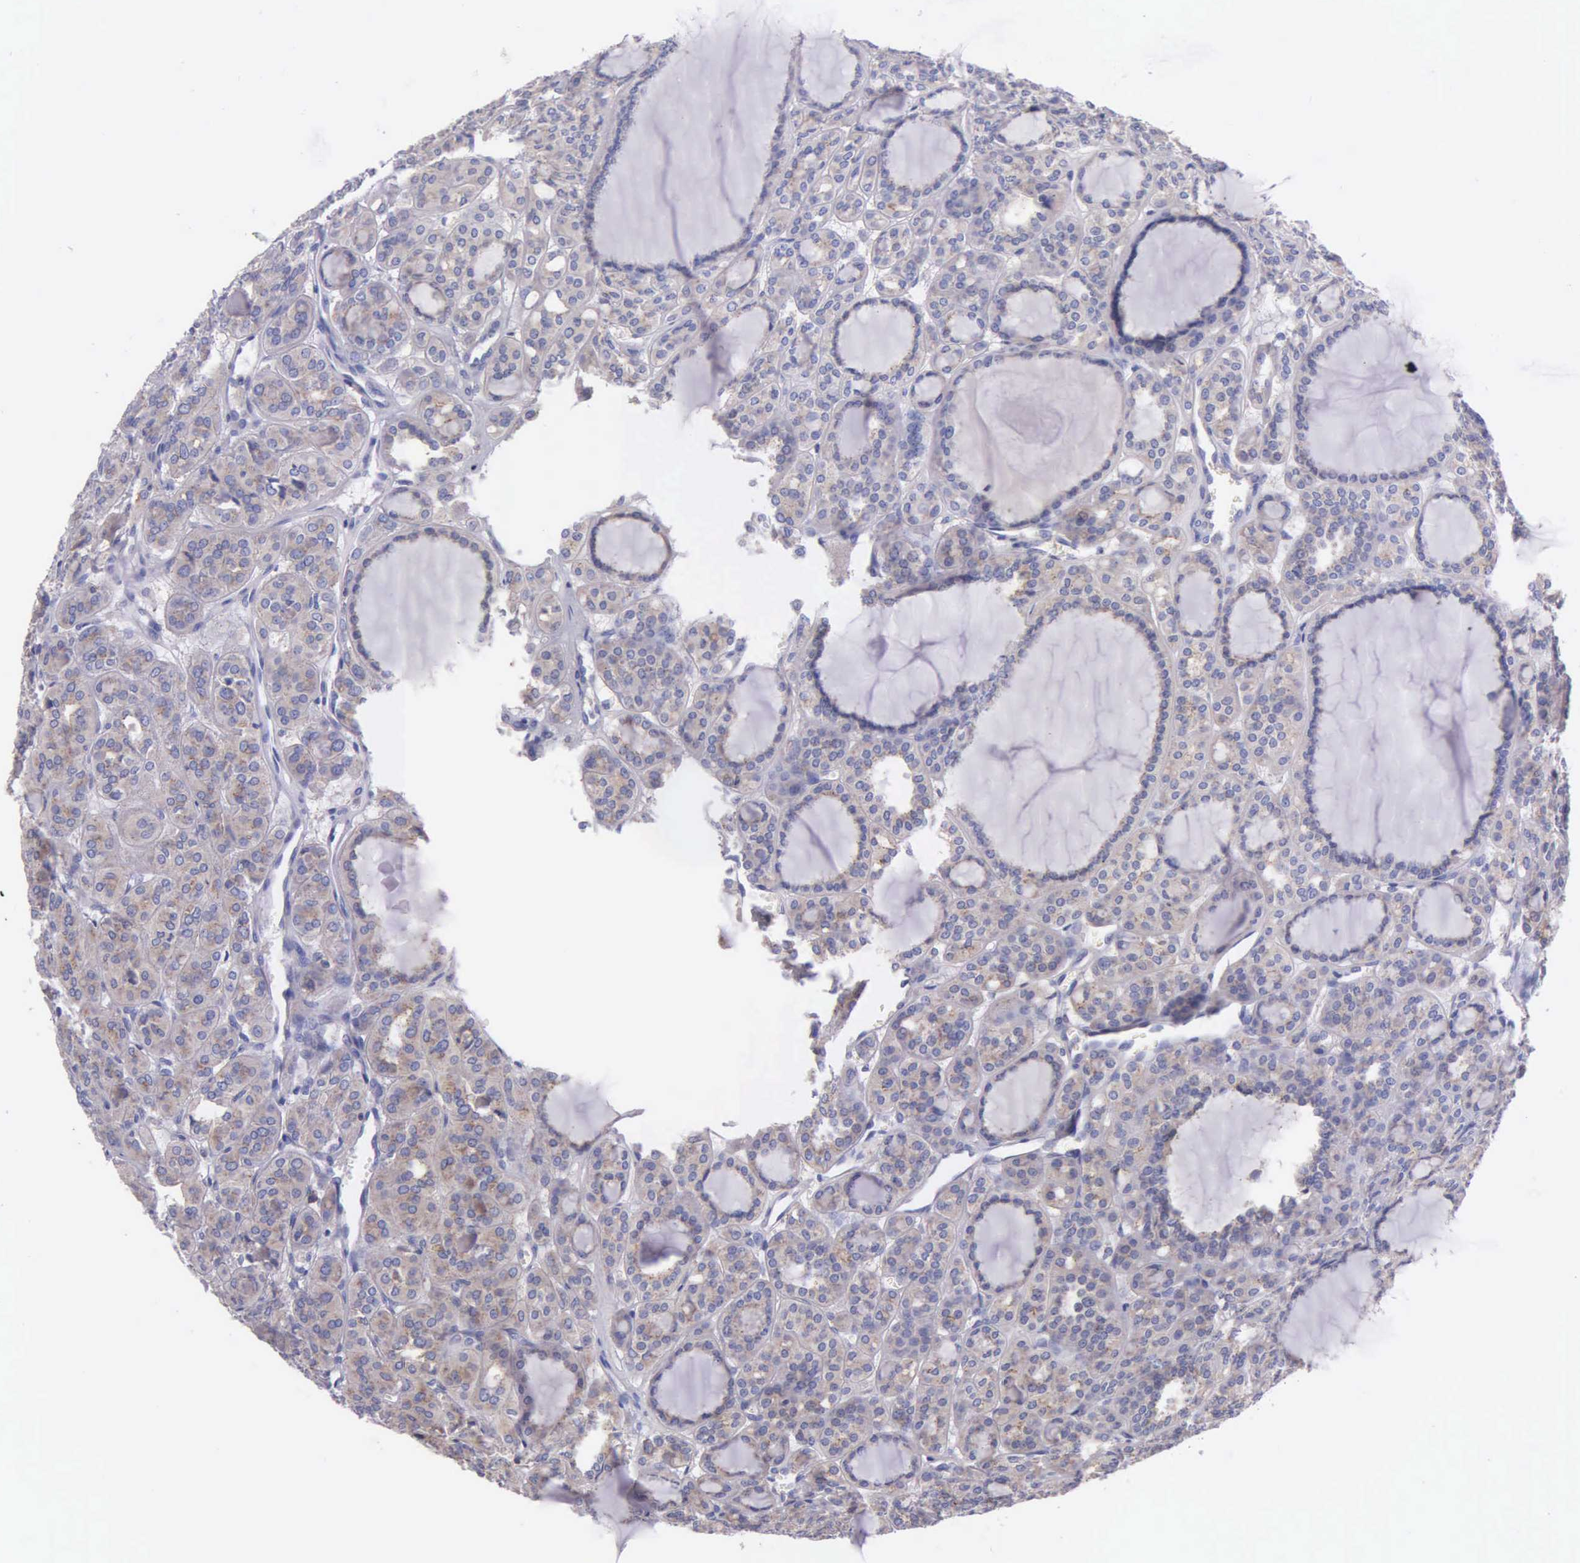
{"staining": {"intensity": "weak", "quantity": "25%-75%", "location": "cytoplasmic/membranous"}, "tissue": "thyroid cancer", "cell_type": "Tumor cells", "image_type": "cancer", "snomed": [{"axis": "morphology", "description": "Follicular adenoma carcinoma, NOS"}, {"axis": "topography", "description": "Thyroid gland"}], "caption": "The micrograph exhibits staining of follicular adenoma carcinoma (thyroid), revealing weak cytoplasmic/membranous protein expression (brown color) within tumor cells. (DAB (3,3'-diaminobenzidine) IHC, brown staining for protein, blue staining for nuclei).", "gene": "MIA2", "patient": {"sex": "female", "age": 71}}